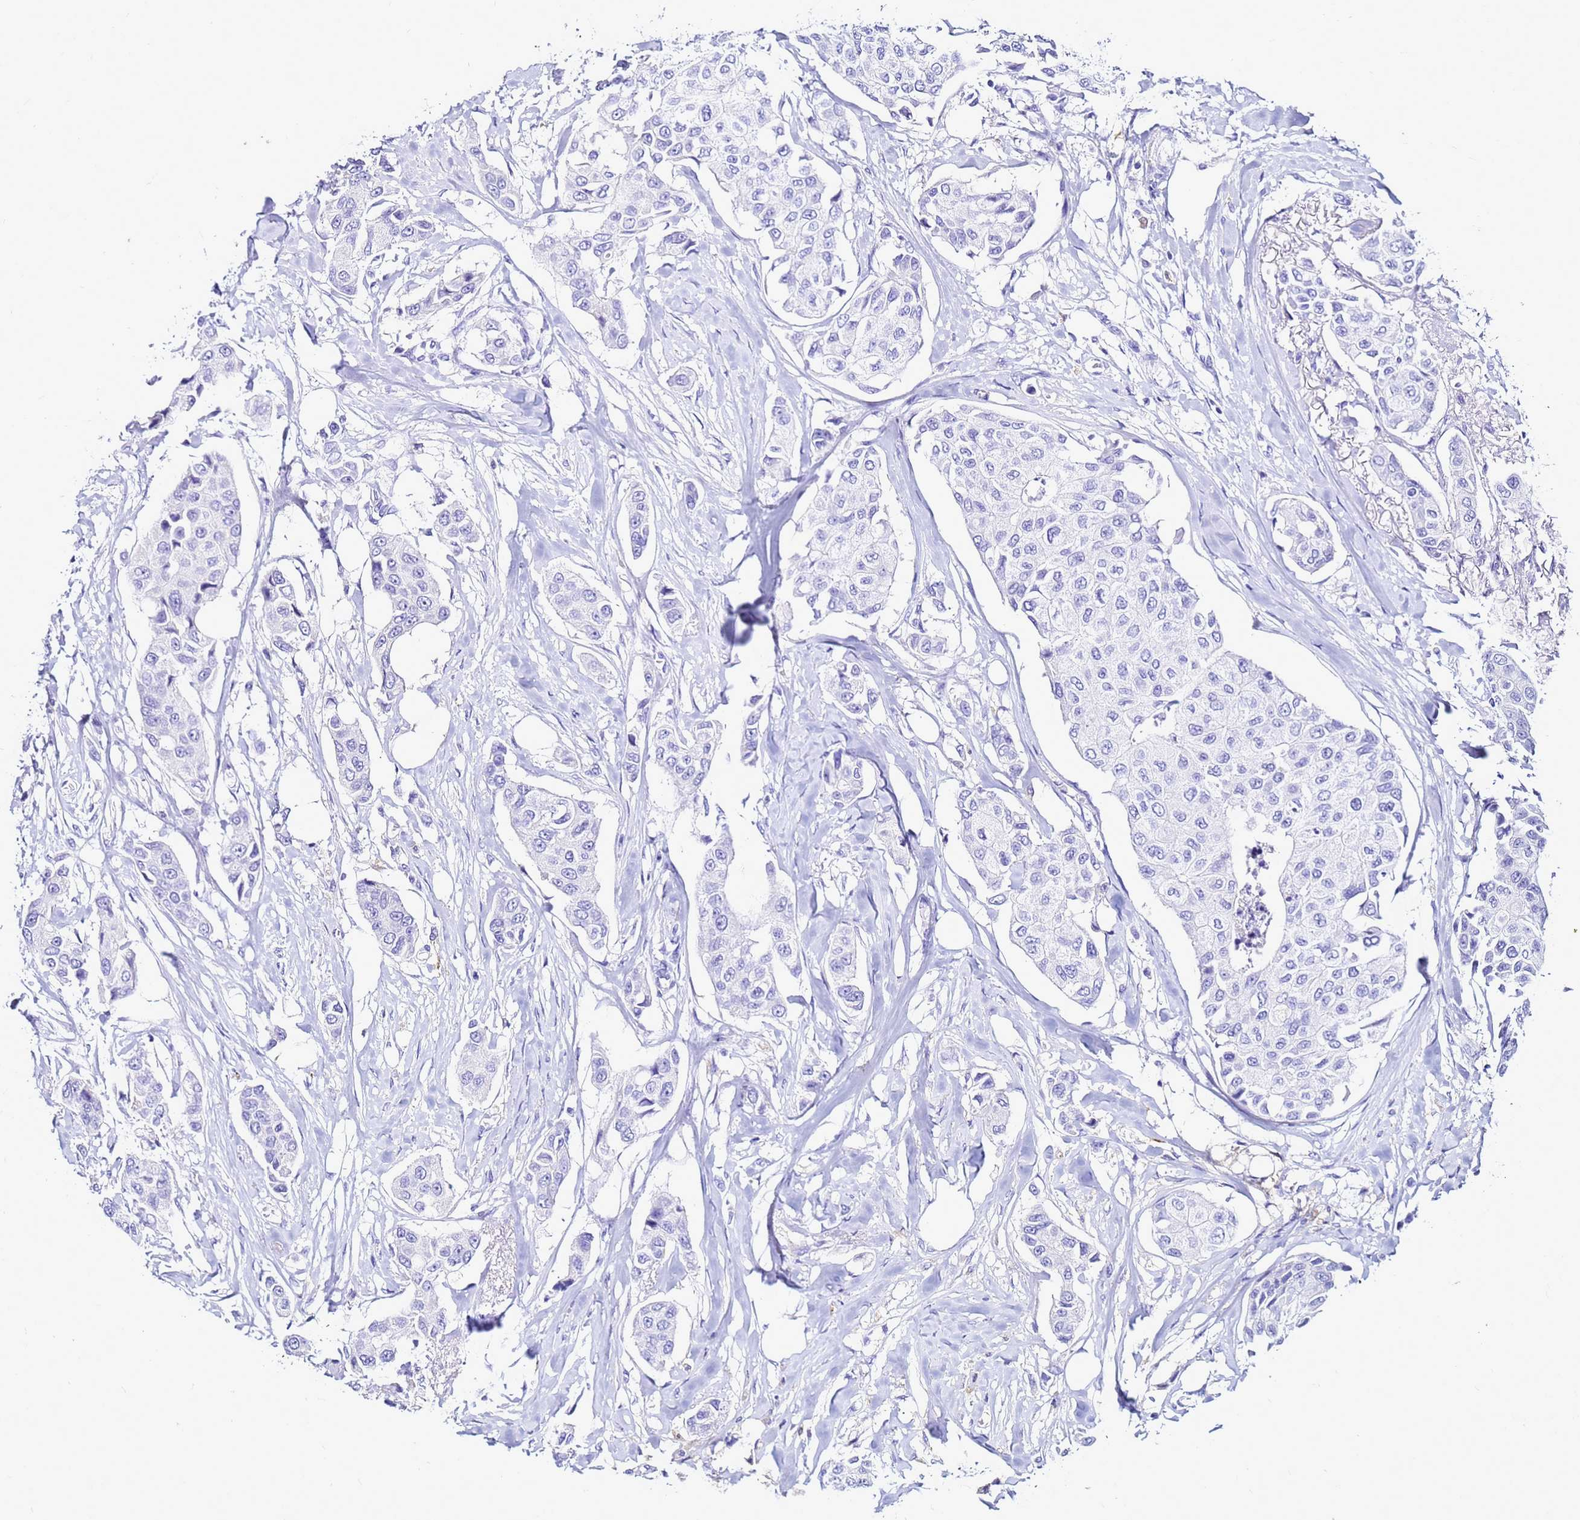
{"staining": {"intensity": "negative", "quantity": "none", "location": "none"}, "tissue": "breast cancer", "cell_type": "Tumor cells", "image_type": "cancer", "snomed": [{"axis": "morphology", "description": "Duct carcinoma"}, {"axis": "topography", "description": "Breast"}], "caption": "High magnification brightfield microscopy of breast intraductal carcinoma stained with DAB (3,3'-diaminobenzidine) (brown) and counterstained with hematoxylin (blue): tumor cells show no significant staining.", "gene": "CSTA", "patient": {"sex": "female", "age": 80}}